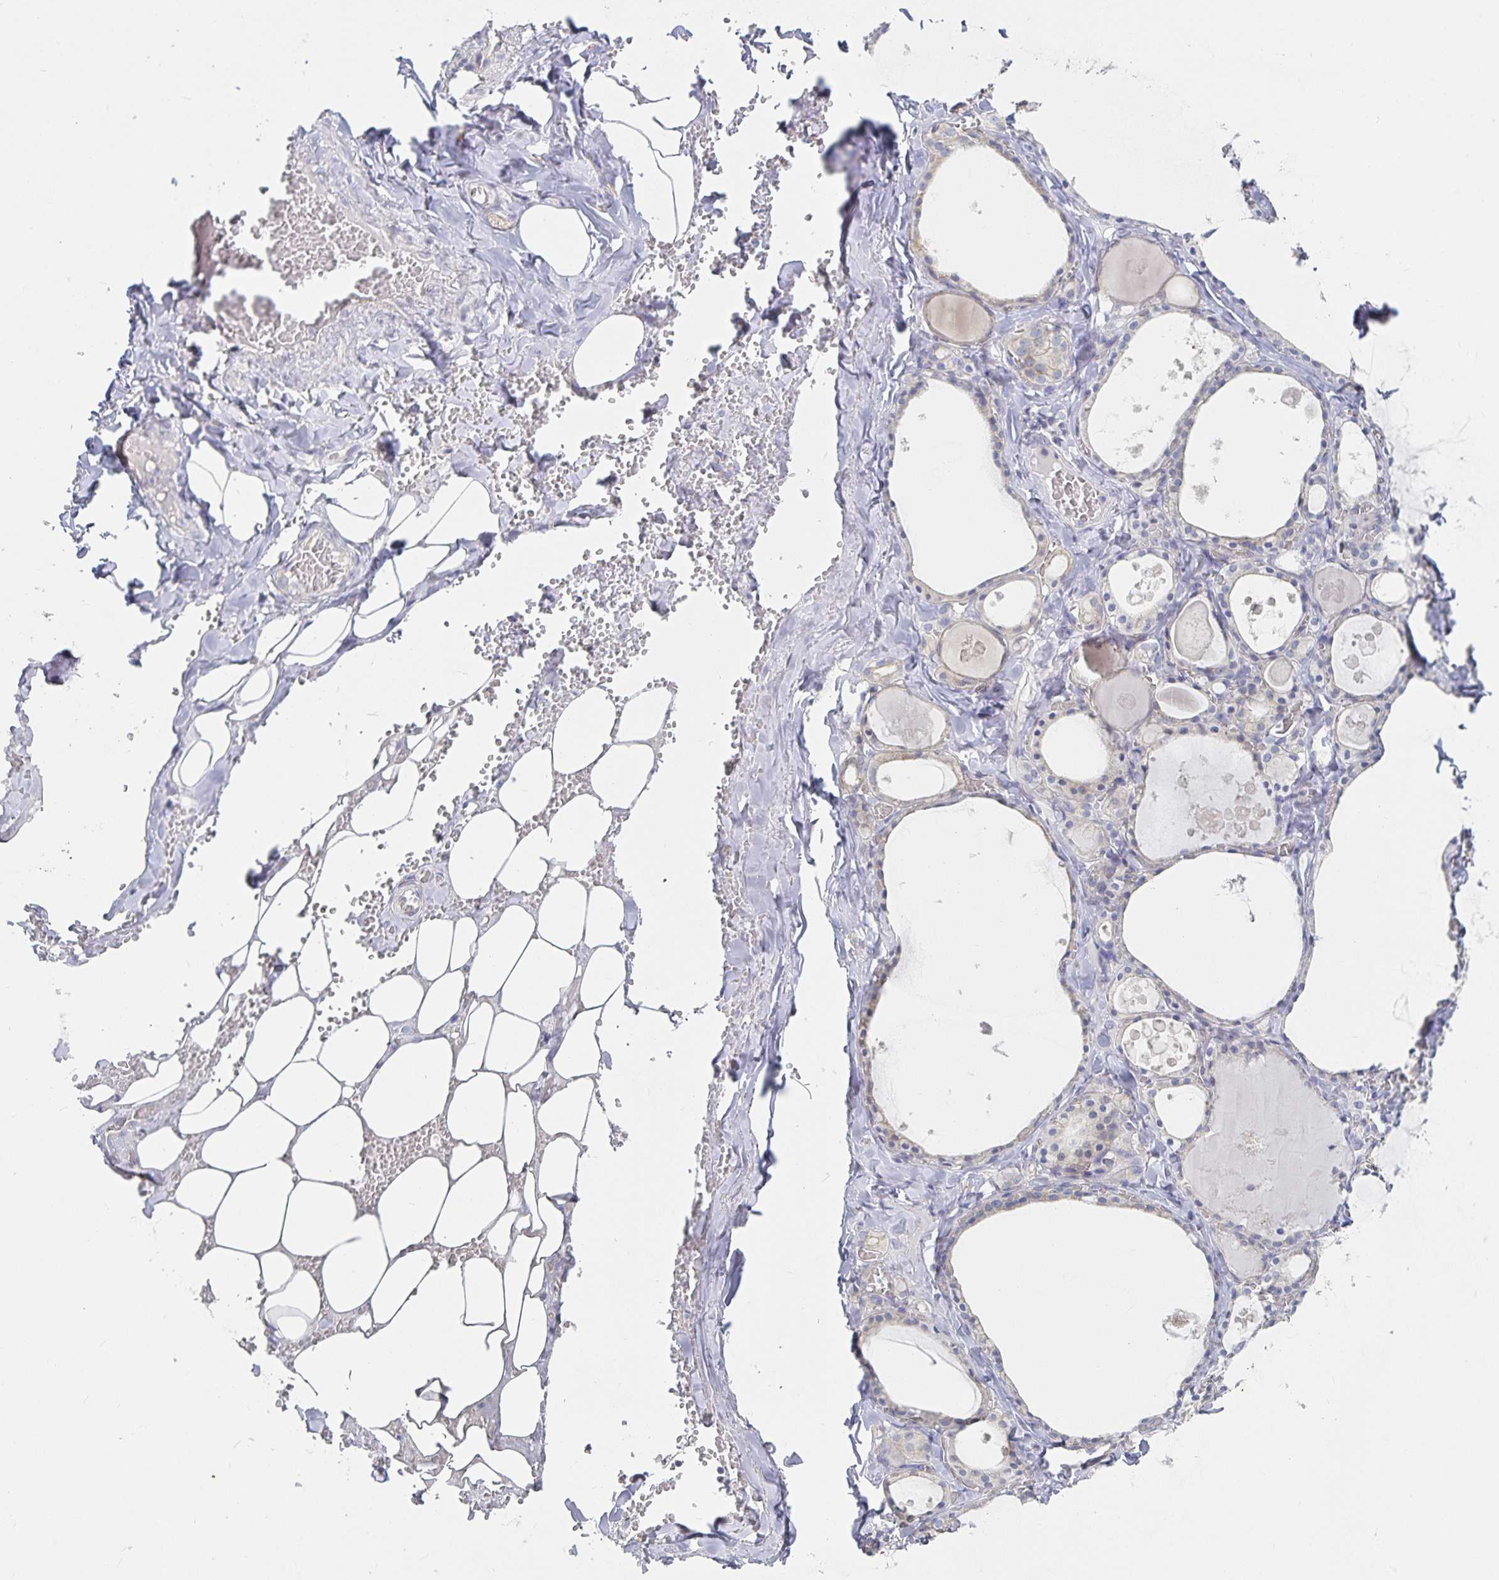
{"staining": {"intensity": "weak", "quantity": "25%-75%", "location": "cytoplasmic/membranous"}, "tissue": "thyroid gland", "cell_type": "Glandular cells", "image_type": "normal", "snomed": [{"axis": "morphology", "description": "Normal tissue, NOS"}, {"axis": "topography", "description": "Thyroid gland"}], "caption": "IHC of benign human thyroid gland reveals low levels of weak cytoplasmic/membranous staining in about 25%-75% of glandular cells. (DAB (3,3'-diaminobenzidine) = brown stain, brightfield microscopy at high magnification).", "gene": "SFTPA1", "patient": {"sex": "male", "age": 56}}